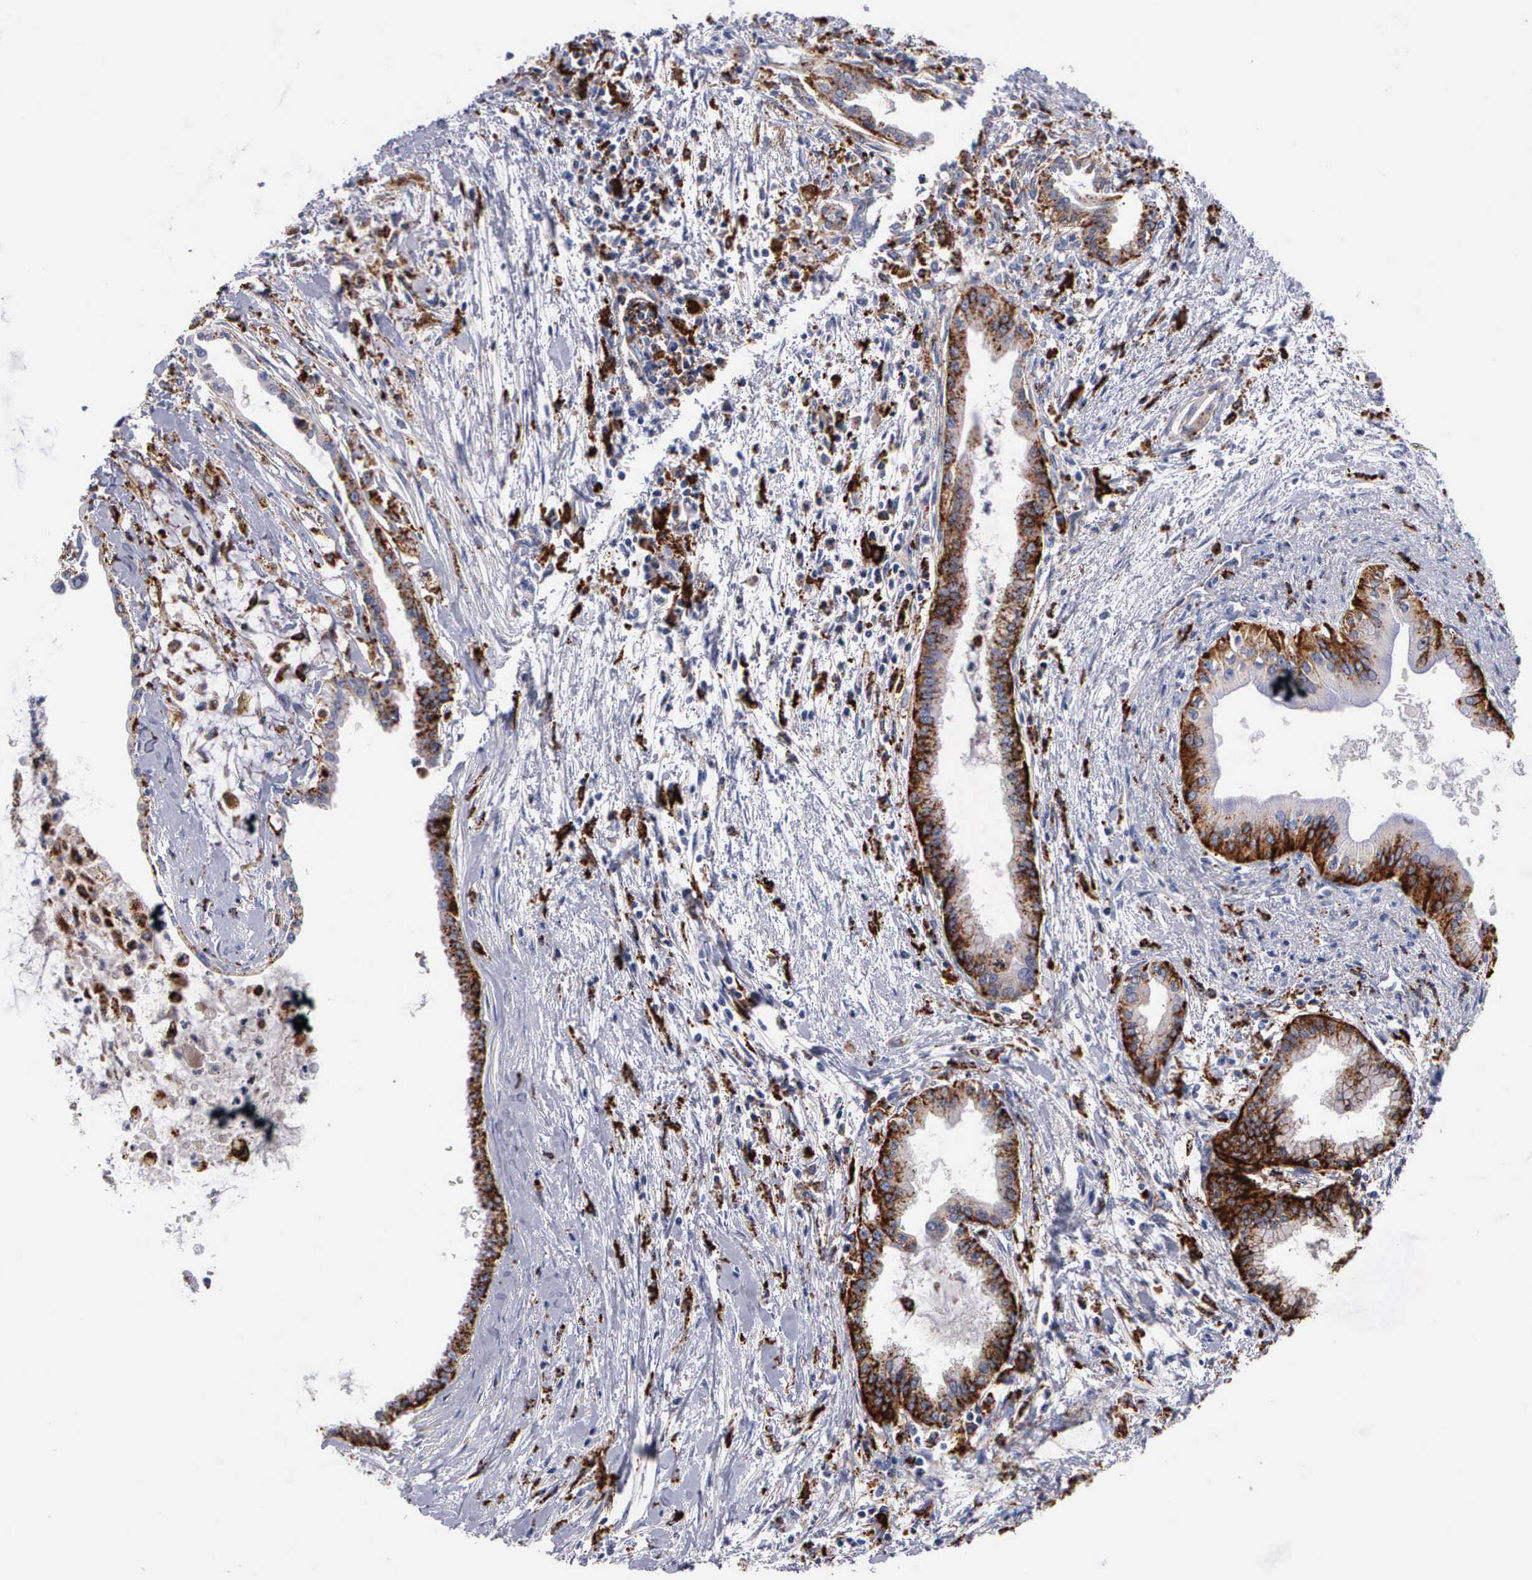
{"staining": {"intensity": "strong", "quantity": ">75%", "location": "cytoplasmic/membranous"}, "tissue": "pancreatic cancer", "cell_type": "Tumor cells", "image_type": "cancer", "snomed": [{"axis": "morphology", "description": "Adenocarcinoma, NOS"}, {"axis": "topography", "description": "Pancreas"}], "caption": "Strong cytoplasmic/membranous staining is present in about >75% of tumor cells in pancreatic cancer (adenocarcinoma).", "gene": "CTSH", "patient": {"sex": "female", "age": 64}}